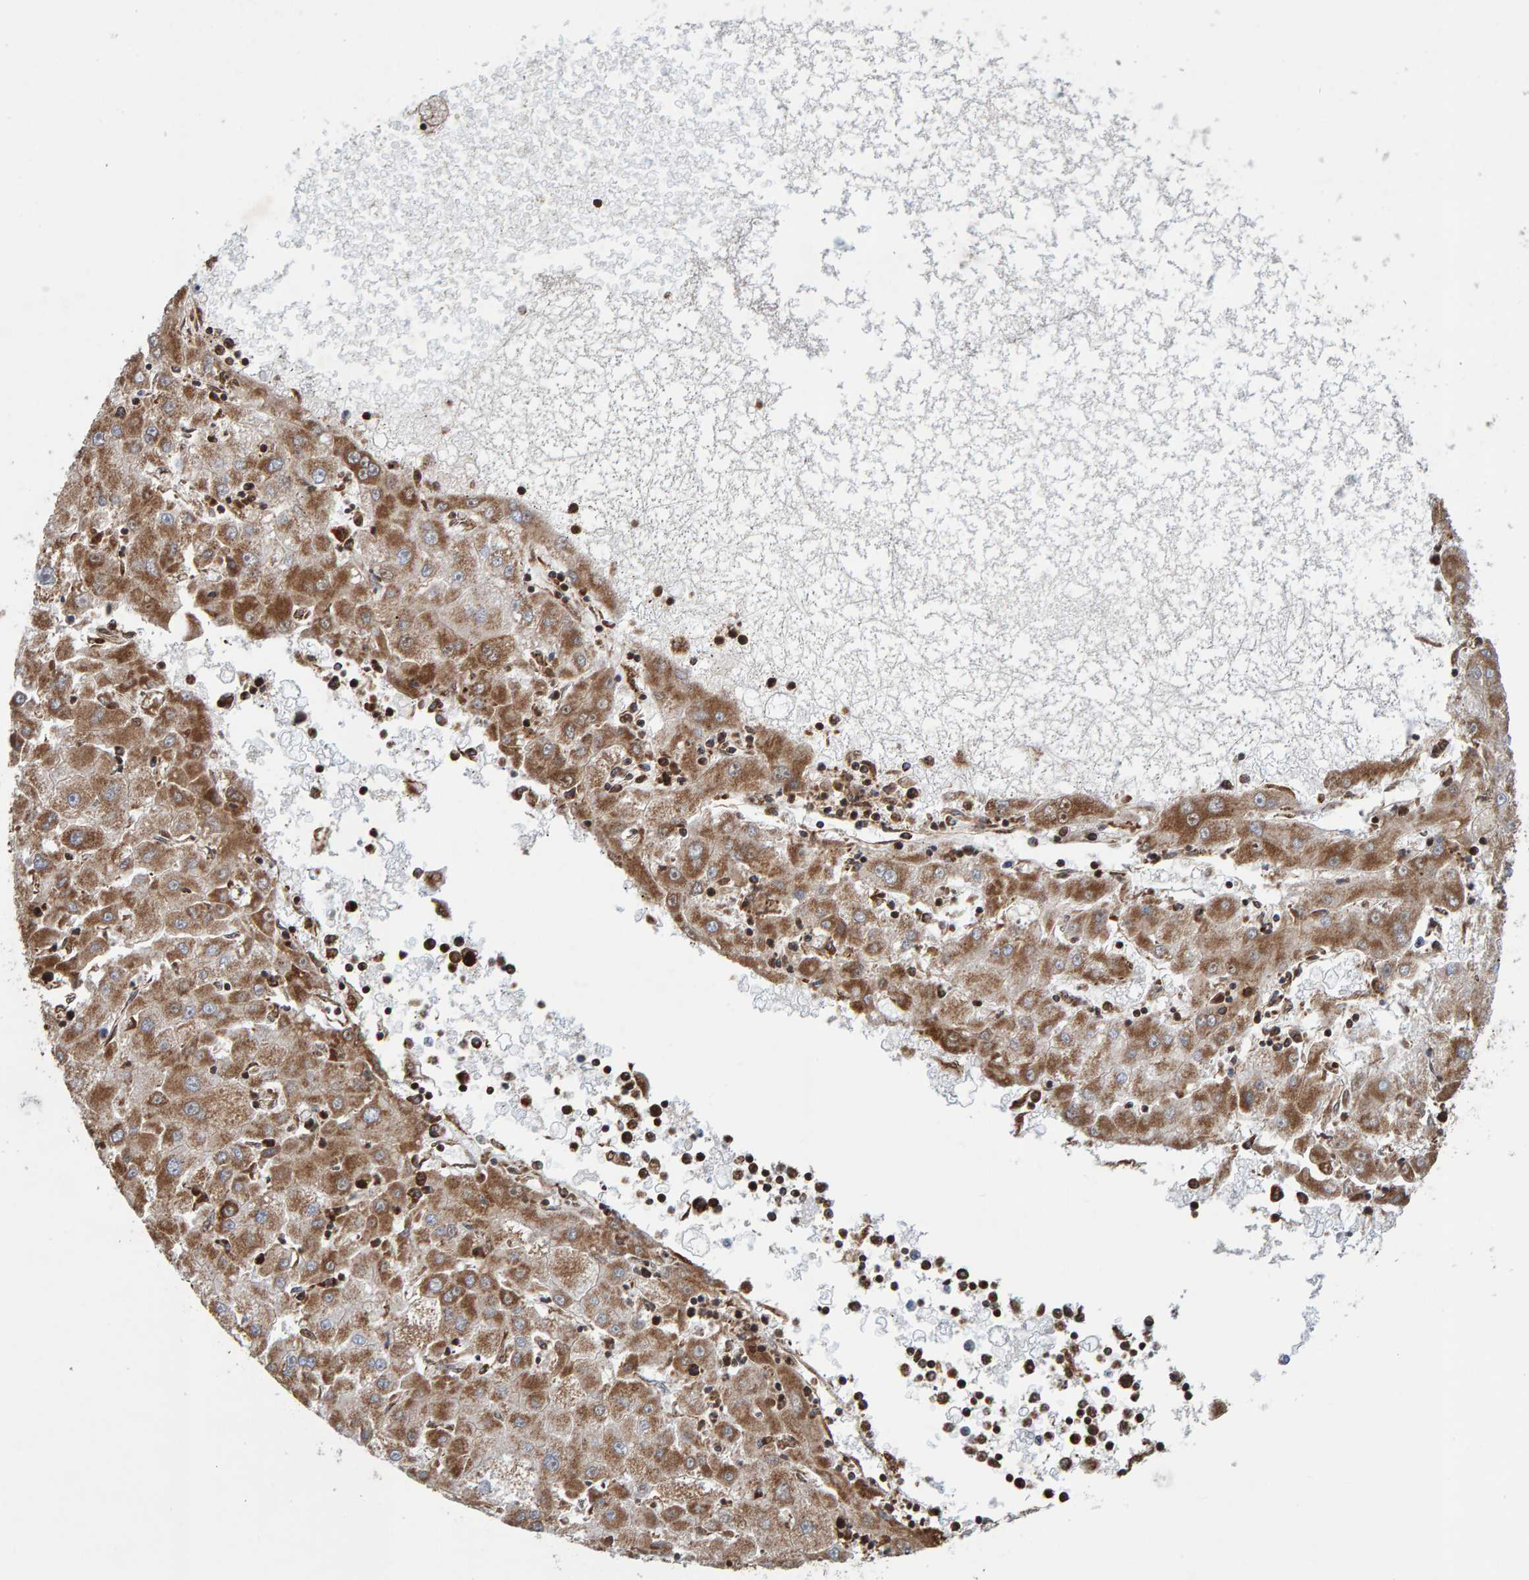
{"staining": {"intensity": "moderate", "quantity": ">75%", "location": "cytoplasmic/membranous"}, "tissue": "liver cancer", "cell_type": "Tumor cells", "image_type": "cancer", "snomed": [{"axis": "morphology", "description": "Carcinoma, Hepatocellular, NOS"}, {"axis": "topography", "description": "Liver"}], "caption": "Immunohistochemistry histopathology image of neoplastic tissue: human liver hepatocellular carcinoma stained using immunohistochemistry (IHC) exhibits medium levels of moderate protein expression localized specifically in the cytoplasmic/membranous of tumor cells, appearing as a cytoplasmic/membranous brown color.", "gene": "MRPL45", "patient": {"sex": "male", "age": 72}}